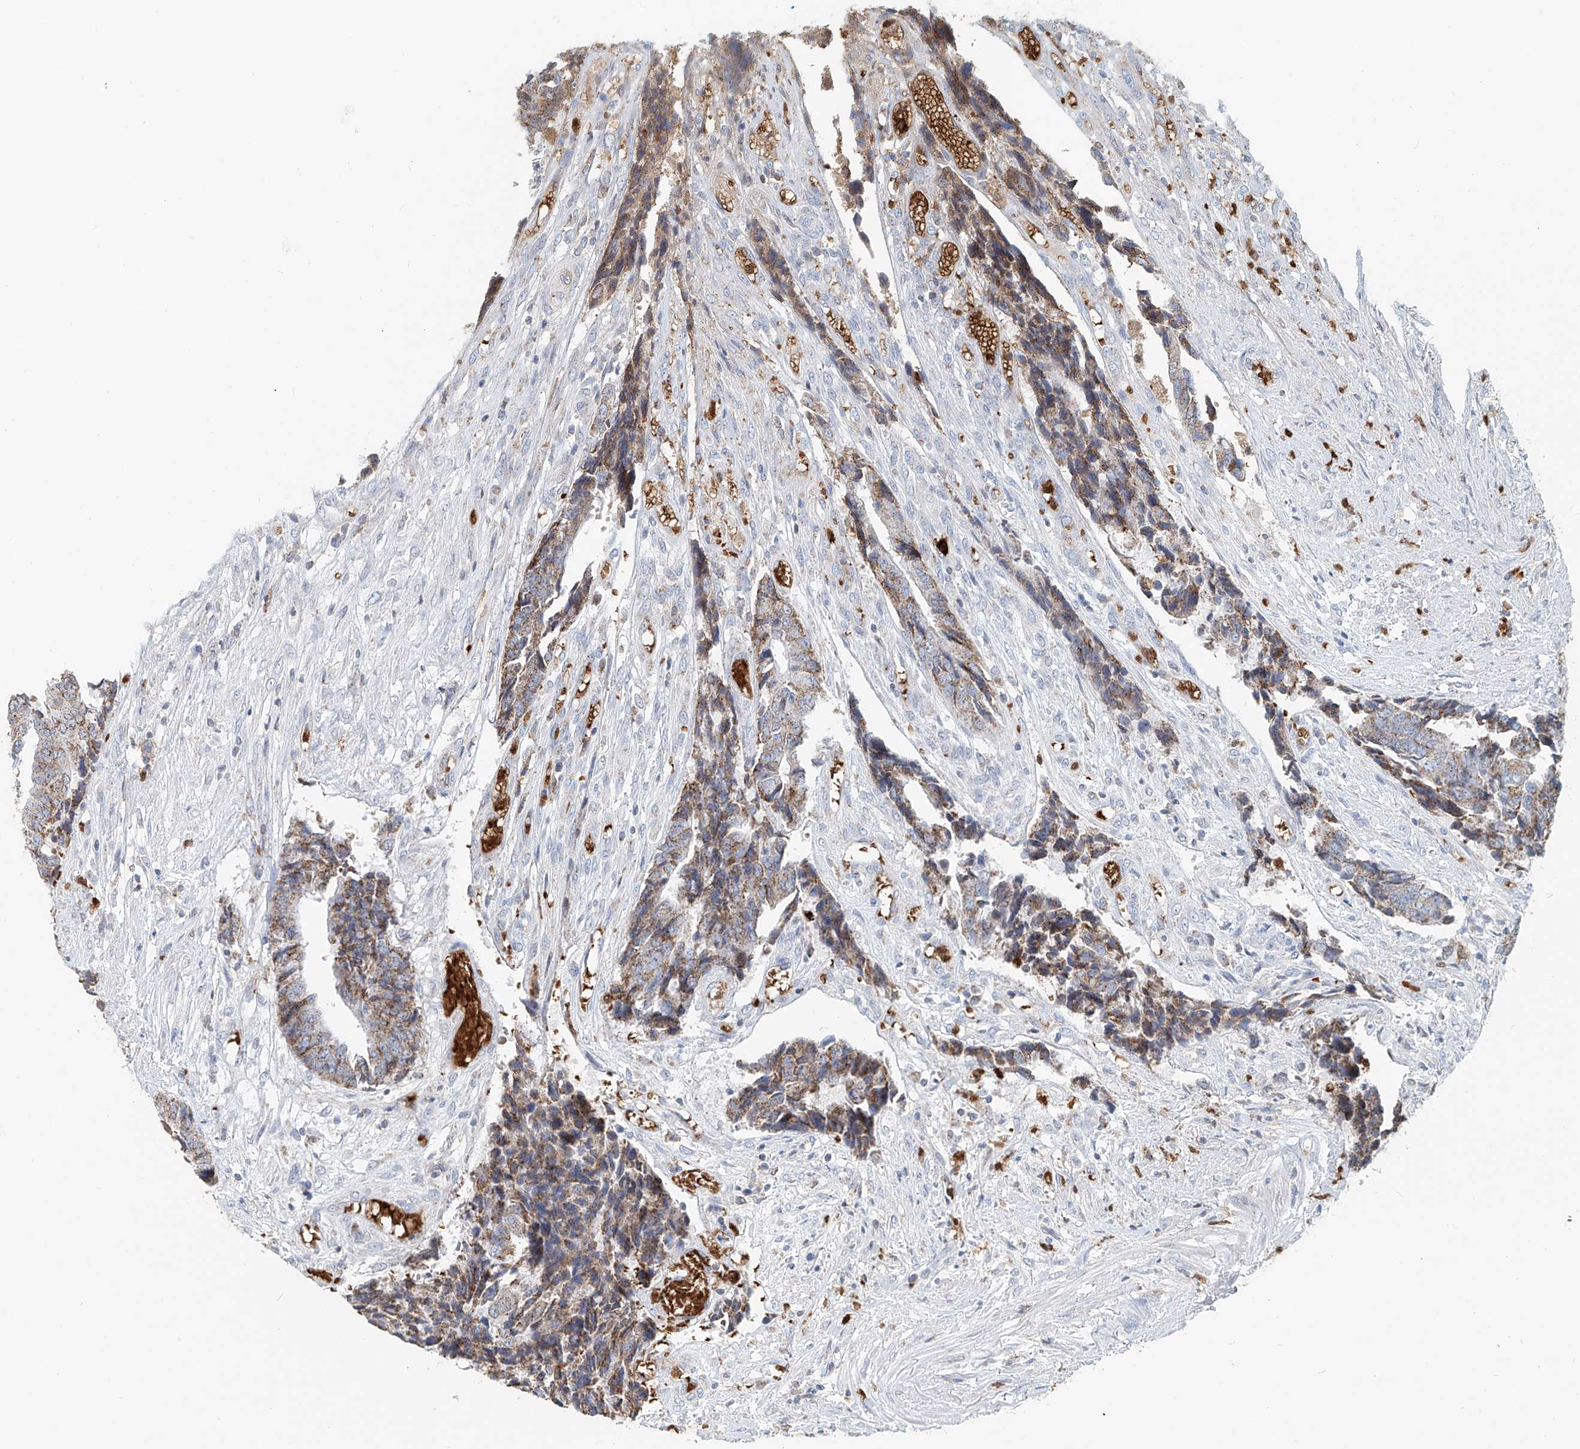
{"staining": {"intensity": "moderate", "quantity": ">75%", "location": "cytoplasmic/membranous"}, "tissue": "colorectal cancer", "cell_type": "Tumor cells", "image_type": "cancer", "snomed": [{"axis": "morphology", "description": "Adenocarcinoma, NOS"}, {"axis": "topography", "description": "Rectum"}], "caption": "A brown stain shows moderate cytoplasmic/membranous positivity of a protein in human colorectal cancer tumor cells.", "gene": "PTPRA", "patient": {"sex": "male", "age": 84}}